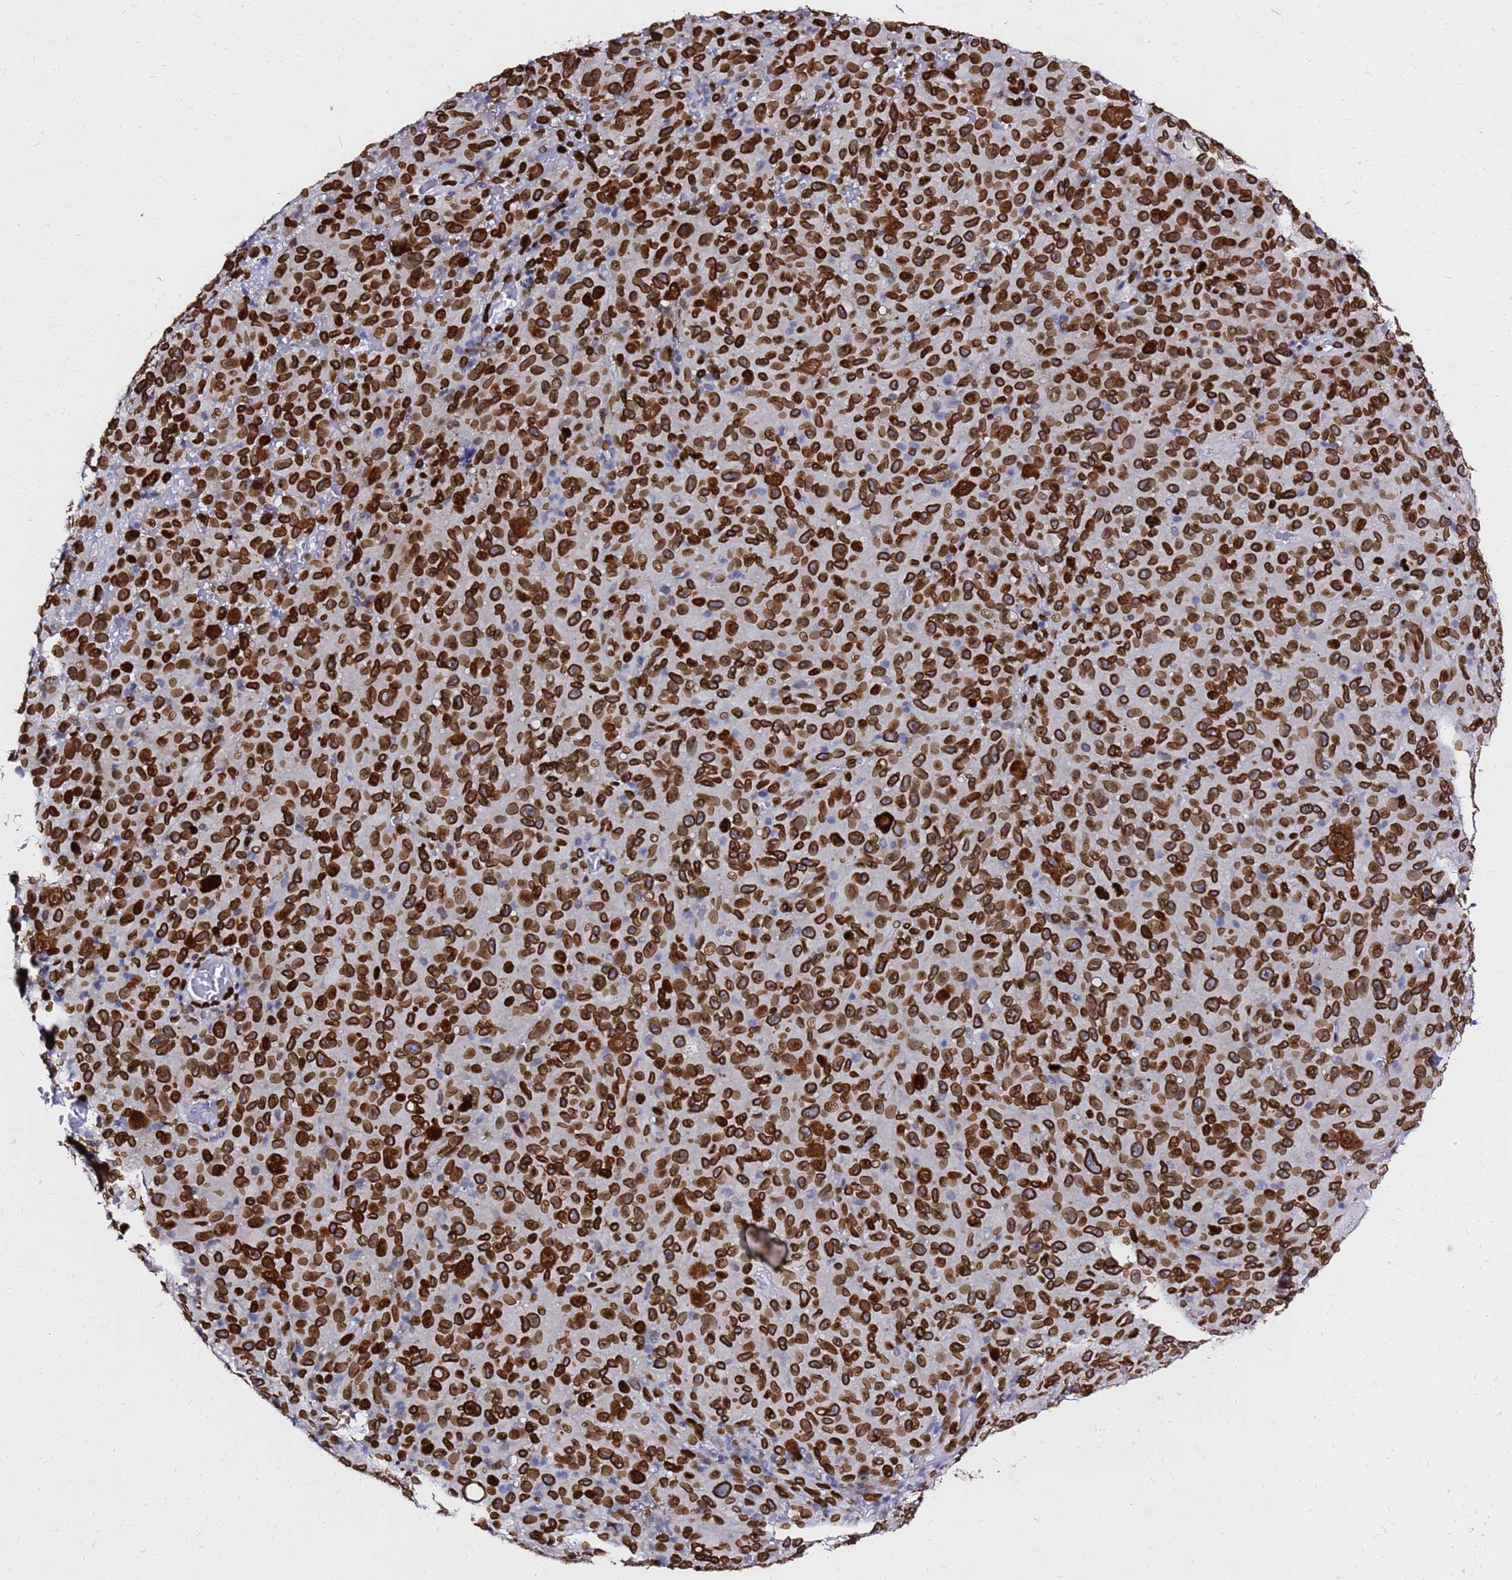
{"staining": {"intensity": "strong", "quantity": ">75%", "location": "cytoplasmic/membranous,nuclear"}, "tissue": "melanoma", "cell_type": "Tumor cells", "image_type": "cancer", "snomed": [{"axis": "morphology", "description": "Malignant melanoma, NOS"}, {"axis": "topography", "description": "Skin"}], "caption": "About >75% of tumor cells in human malignant melanoma show strong cytoplasmic/membranous and nuclear protein staining as visualized by brown immunohistochemical staining.", "gene": "C6orf141", "patient": {"sex": "female", "age": 82}}